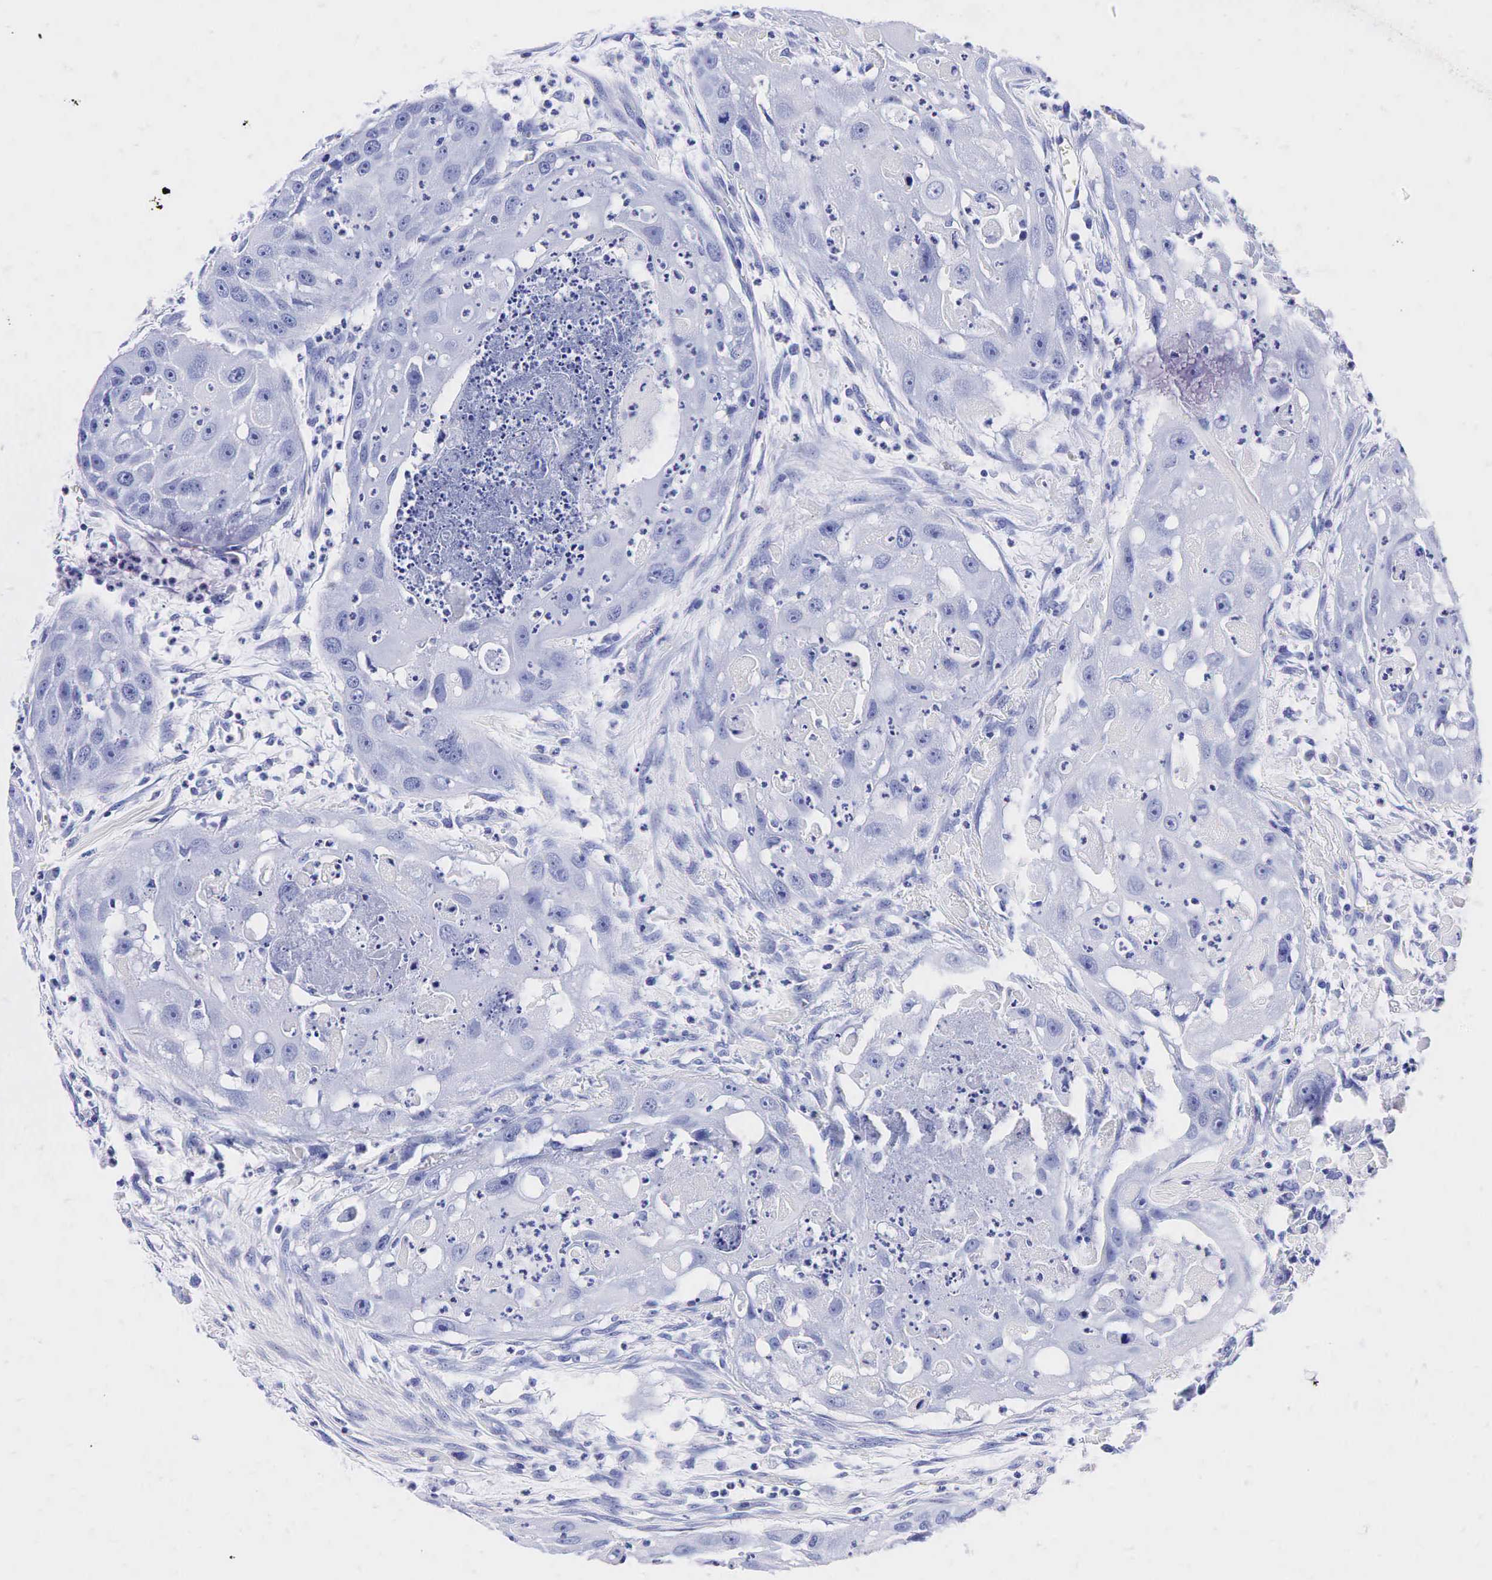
{"staining": {"intensity": "negative", "quantity": "none", "location": "none"}, "tissue": "head and neck cancer", "cell_type": "Tumor cells", "image_type": "cancer", "snomed": [{"axis": "morphology", "description": "Squamous cell carcinoma, NOS"}, {"axis": "topography", "description": "Head-Neck"}], "caption": "IHC micrograph of human head and neck cancer (squamous cell carcinoma) stained for a protein (brown), which displays no positivity in tumor cells.", "gene": "KLK3", "patient": {"sex": "male", "age": 64}}